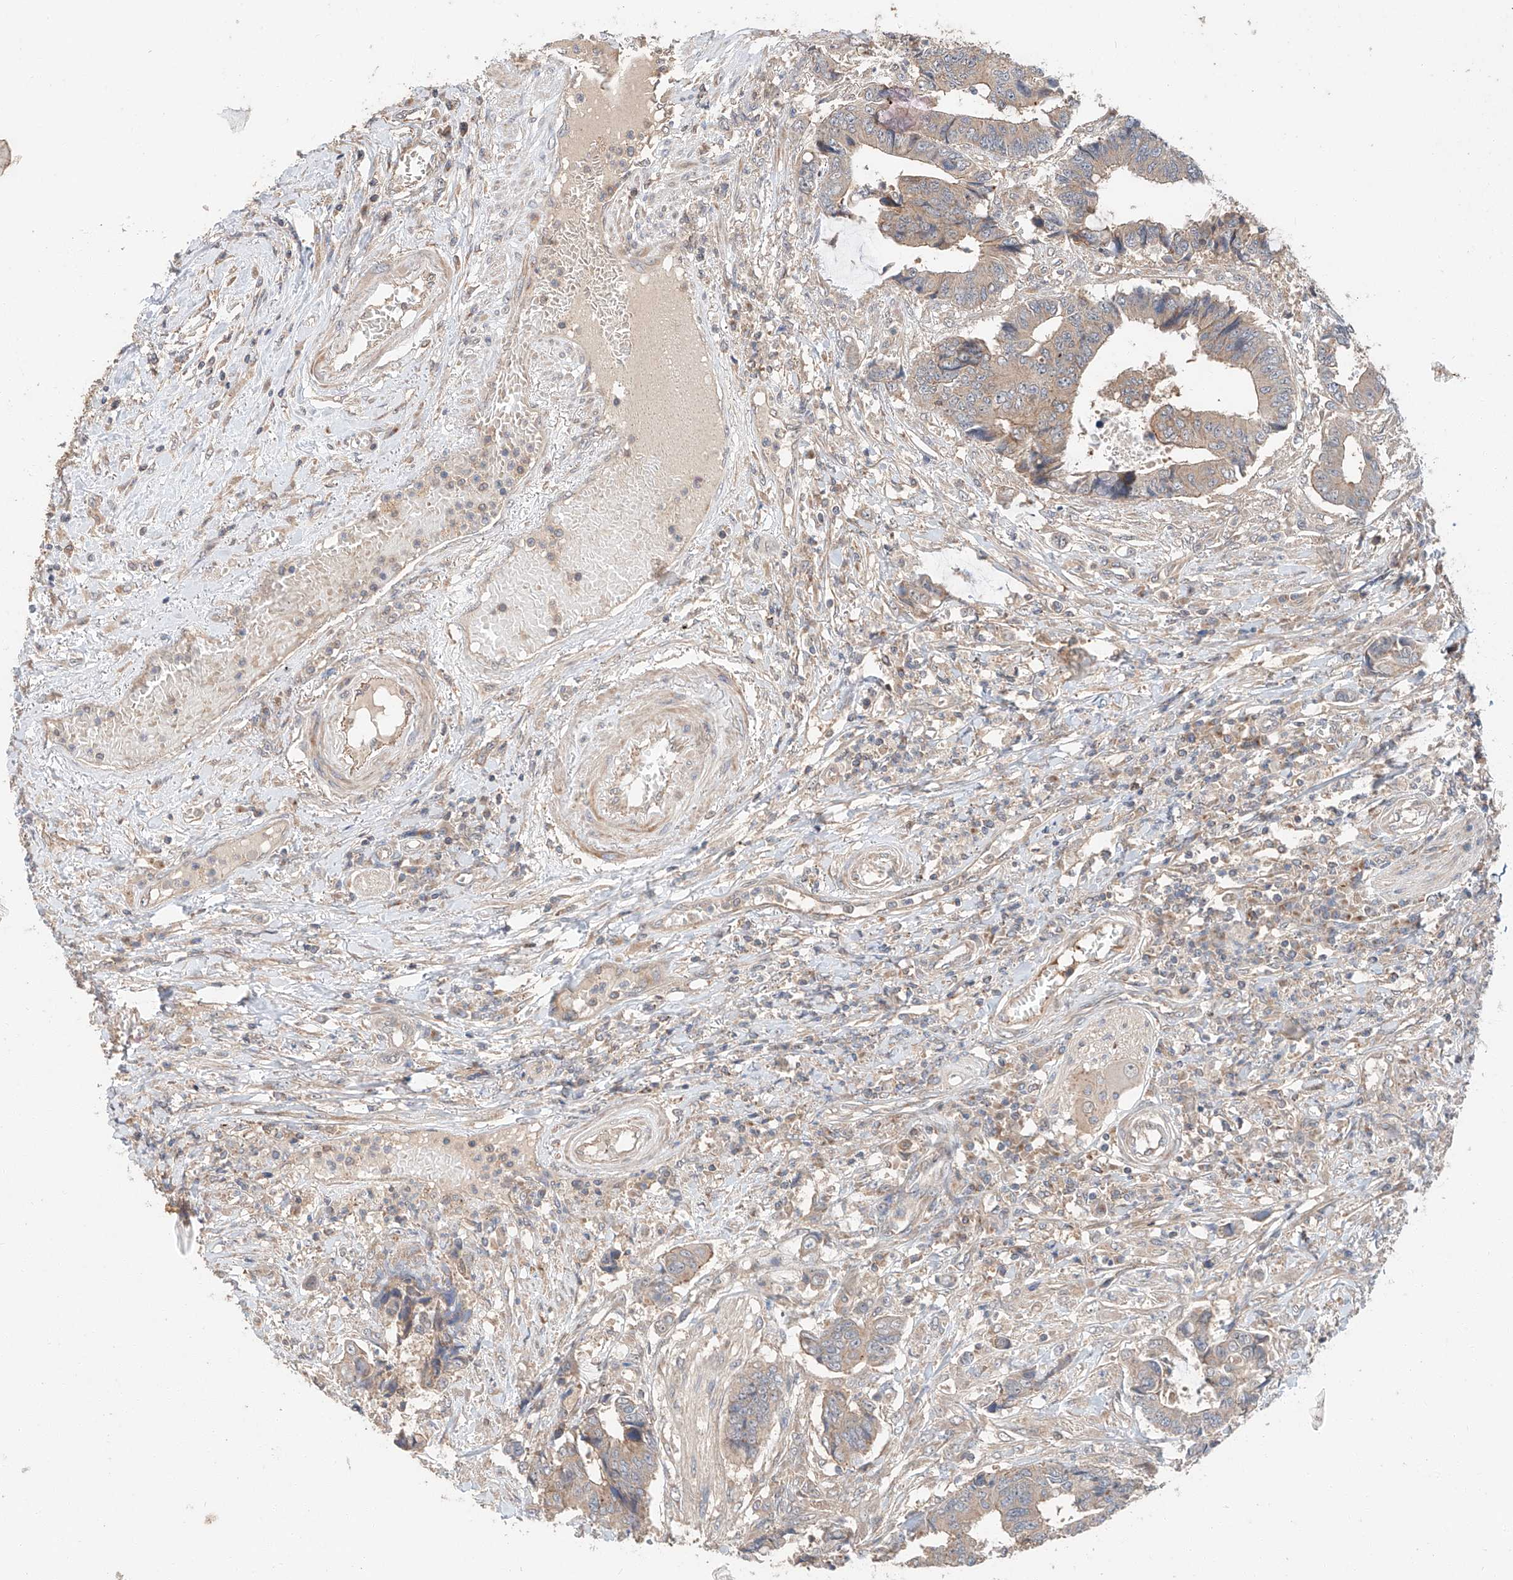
{"staining": {"intensity": "weak", "quantity": ">75%", "location": "cytoplasmic/membranous"}, "tissue": "colorectal cancer", "cell_type": "Tumor cells", "image_type": "cancer", "snomed": [{"axis": "morphology", "description": "Adenocarcinoma, NOS"}, {"axis": "topography", "description": "Rectum"}], "caption": "Human colorectal cancer stained with a protein marker exhibits weak staining in tumor cells.", "gene": "XPNPEP1", "patient": {"sex": "male", "age": 84}}